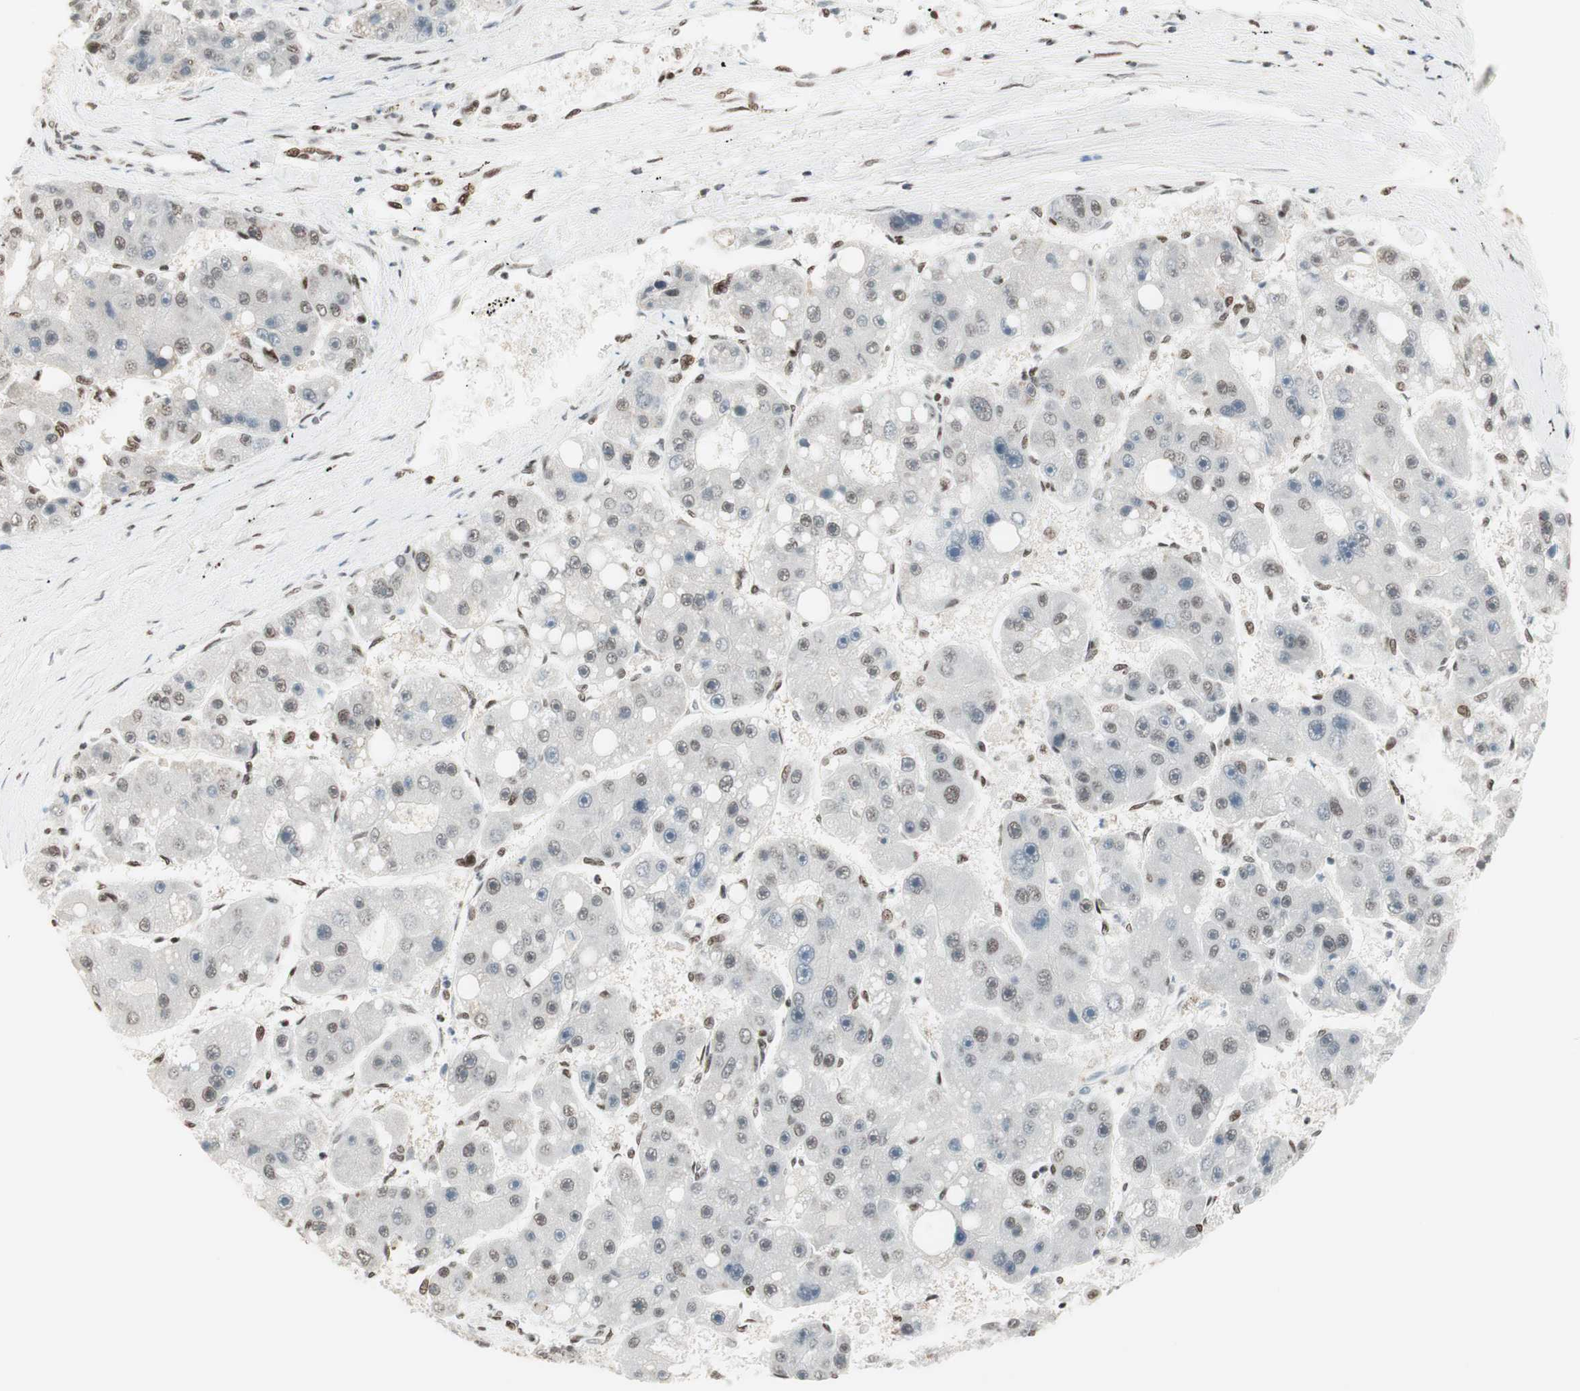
{"staining": {"intensity": "weak", "quantity": "<25%", "location": "nuclear"}, "tissue": "liver cancer", "cell_type": "Tumor cells", "image_type": "cancer", "snomed": [{"axis": "morphology", "description": "Carcinoma, Hepatocellular, NOS"}, {"axis": "topography", "description": "Liver"}], "caption": "A high-resolution histopathology image shows immunohistochemistry (IHC) staining of liver cancer (hepatocellular carcinoma), which exhibits no significant positivity in tumor cells. The staining is performed using DAB (3,3'-diaminobenzidine) brown chromogen with nuclei counter-stained in using hematoxylin.", "gene": "SMARCE1", "patient": {"sex": "female", "age": 61}}